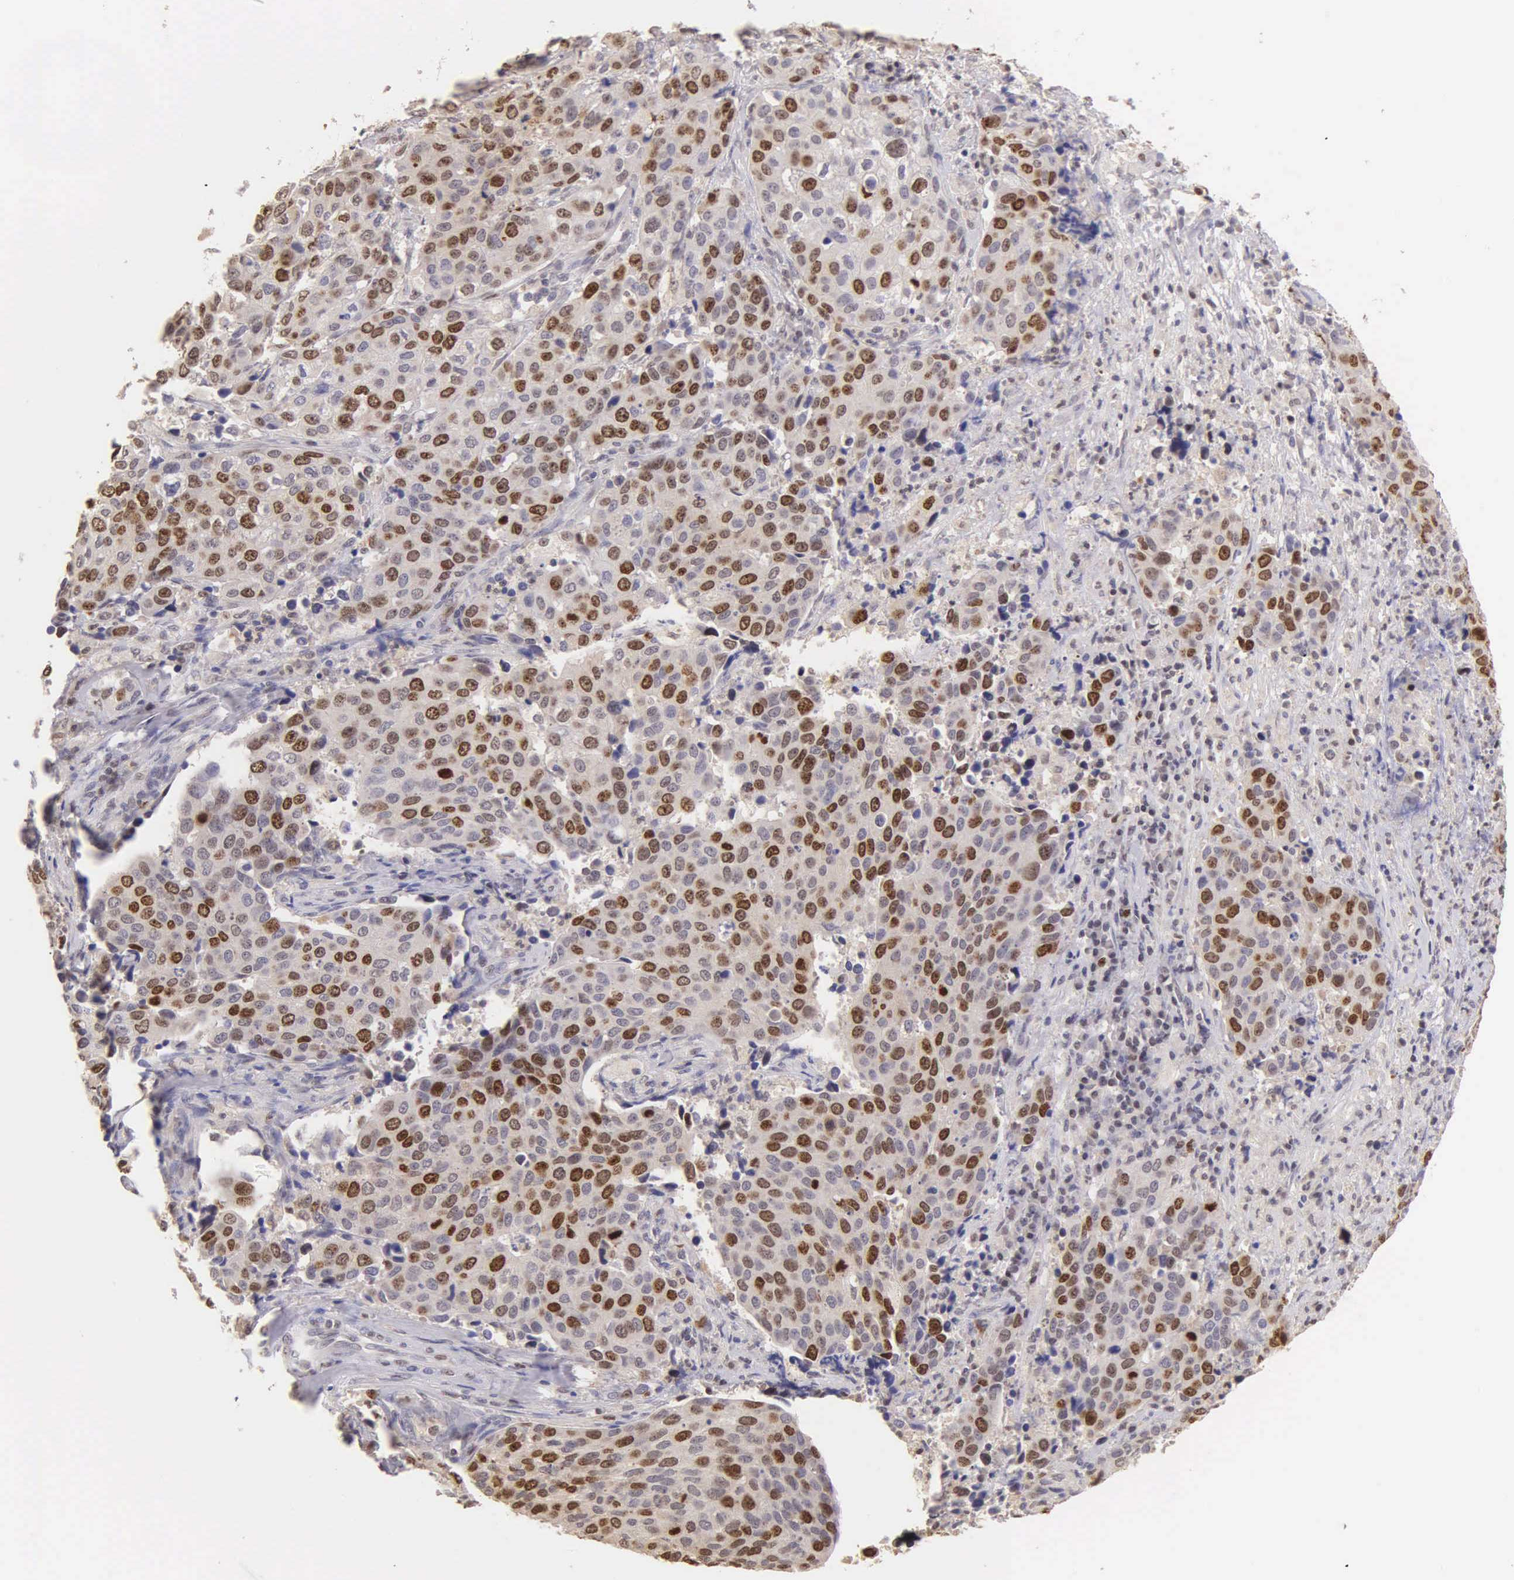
{"staining": {"intensity": "moderate", "quantity": ">75%", "location": "nuclear"}, "tissue": "cervical cancer", "cell_type": "Tumor cells", "image_type": "cancer", "snomed": [{"axis": "morphology", "description": "Squamous cell carcinoma, NOS"}, {"axis": "topography", "description": "Cervix"}], "caption": "Protein staining of squamous cell carcinoma (cervical) tissue shows moderate nuclear expression in approximately >75% of tumor cells.", "gene": "MKI67", "patient": {"sex": "female", "age": 54}}